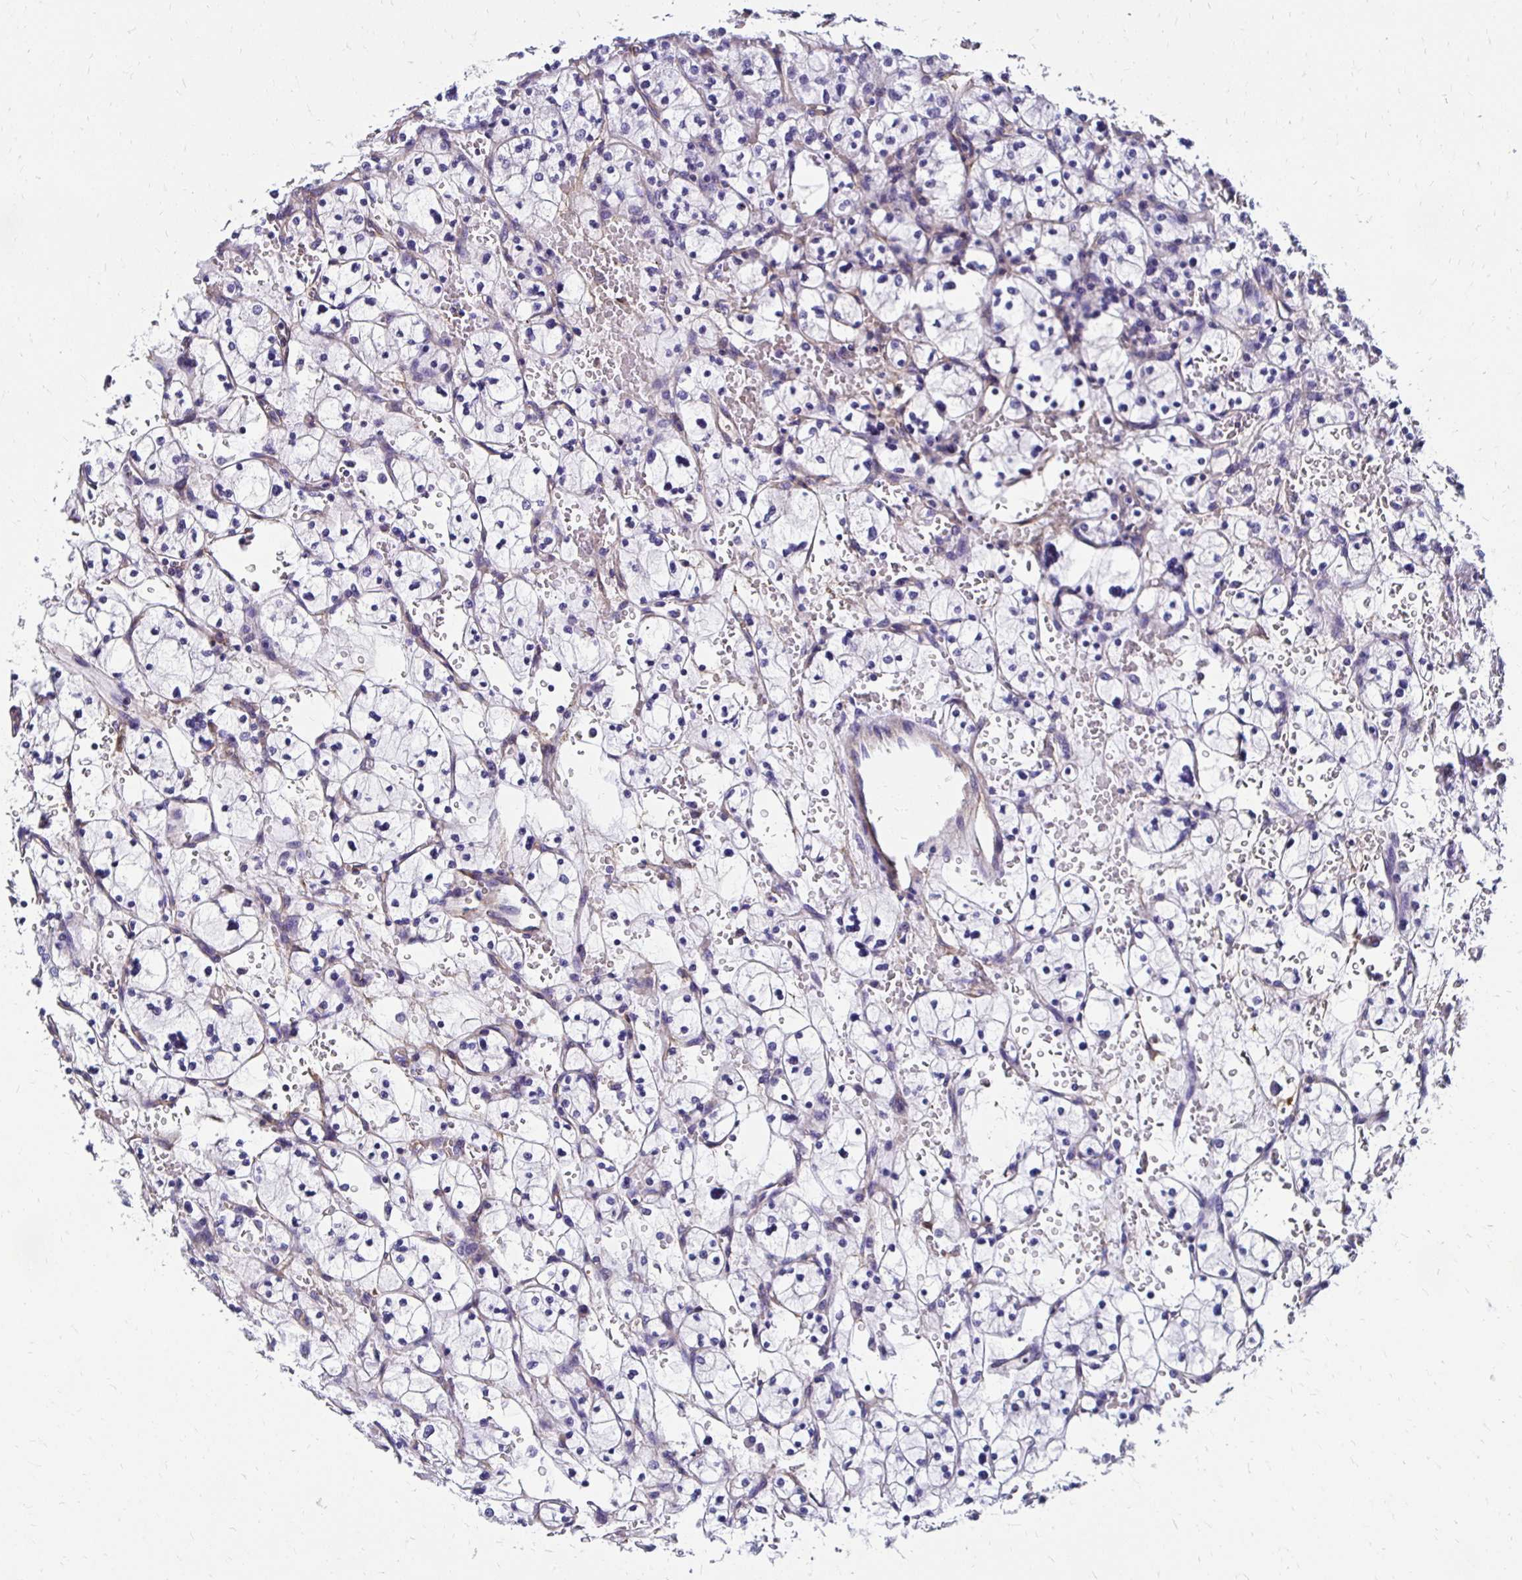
{"staining": {"intensity": "negative", "quantity": "none", "location": "none"}, "tissue": "renal cancer", "cell_type": "Tumor cells", "image_type": "cancer", "snomed": [{"axis": "morphology", "description": "Adenocarcinoma, NOS"}, {"axis": "topography", "description": "Kidney"}], "caption": "Immunohistochemistry (IHC) image of renal adenocarcinoma stained for a protein (brown), which displays no positivity in tumor cells.", "gene": "ITGB1", "patient": {"sex": "female", "age": 83}}